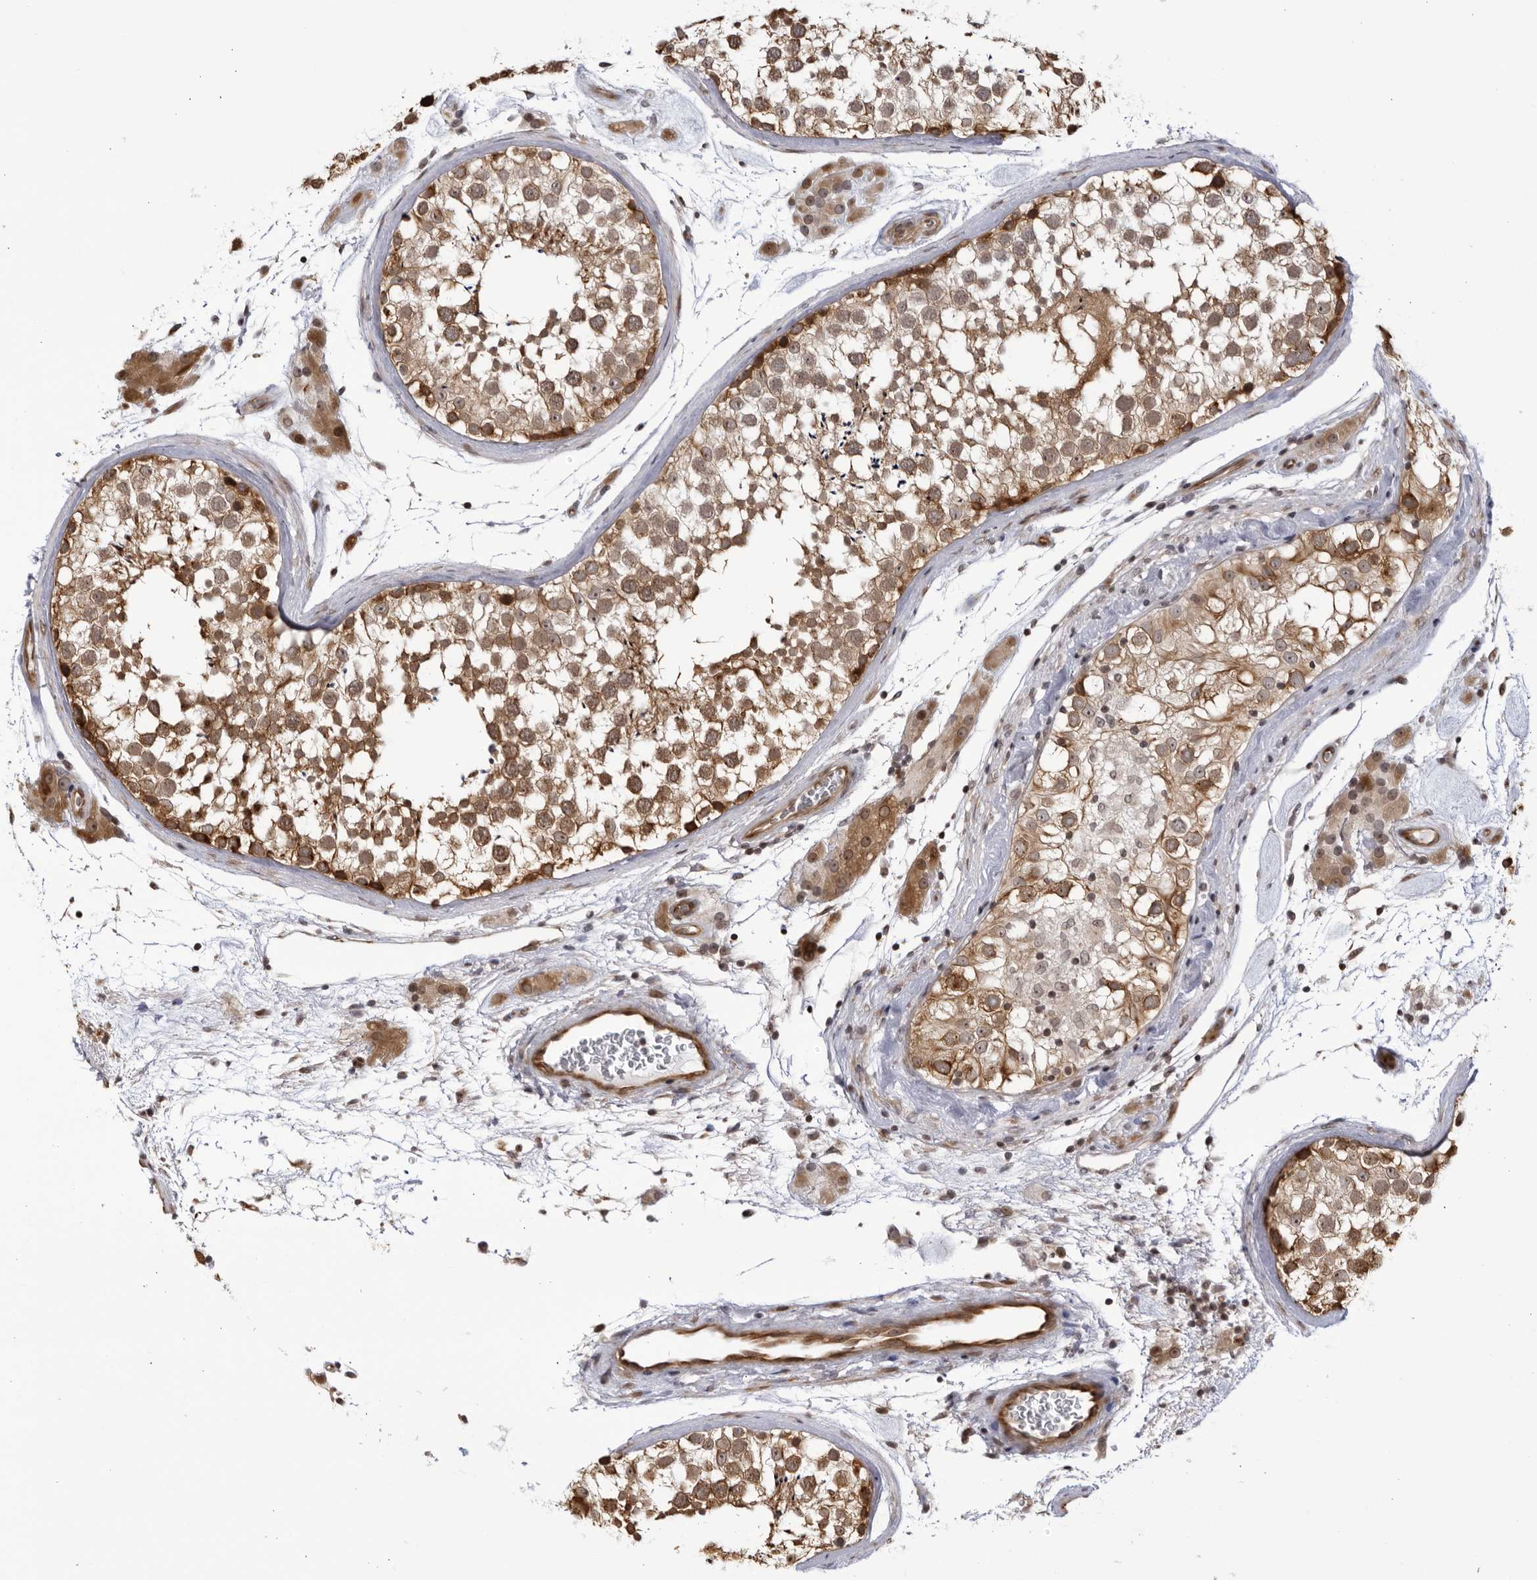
{"staining": {"intensity": "moderate", "quantity": "25%-75%", "location": "cytoplasmic/membranous"}, "tissue": "testis", "cell_type": "Cells in seminiferous ducts", "image_type": "normal", "snomed": [{"axis": "morphology", "description": "Normal tissue, NOS"}, {"axis": "topography", "description": "Testis"}], "caption": "Protein staining of unremarkable testis shows moderate cytoplasmic/membranous expression in about 25%-75% of cells in seminiferous ducts.", "gene": "CNBD1", "patient": {"sex": "male", "age": 46}}